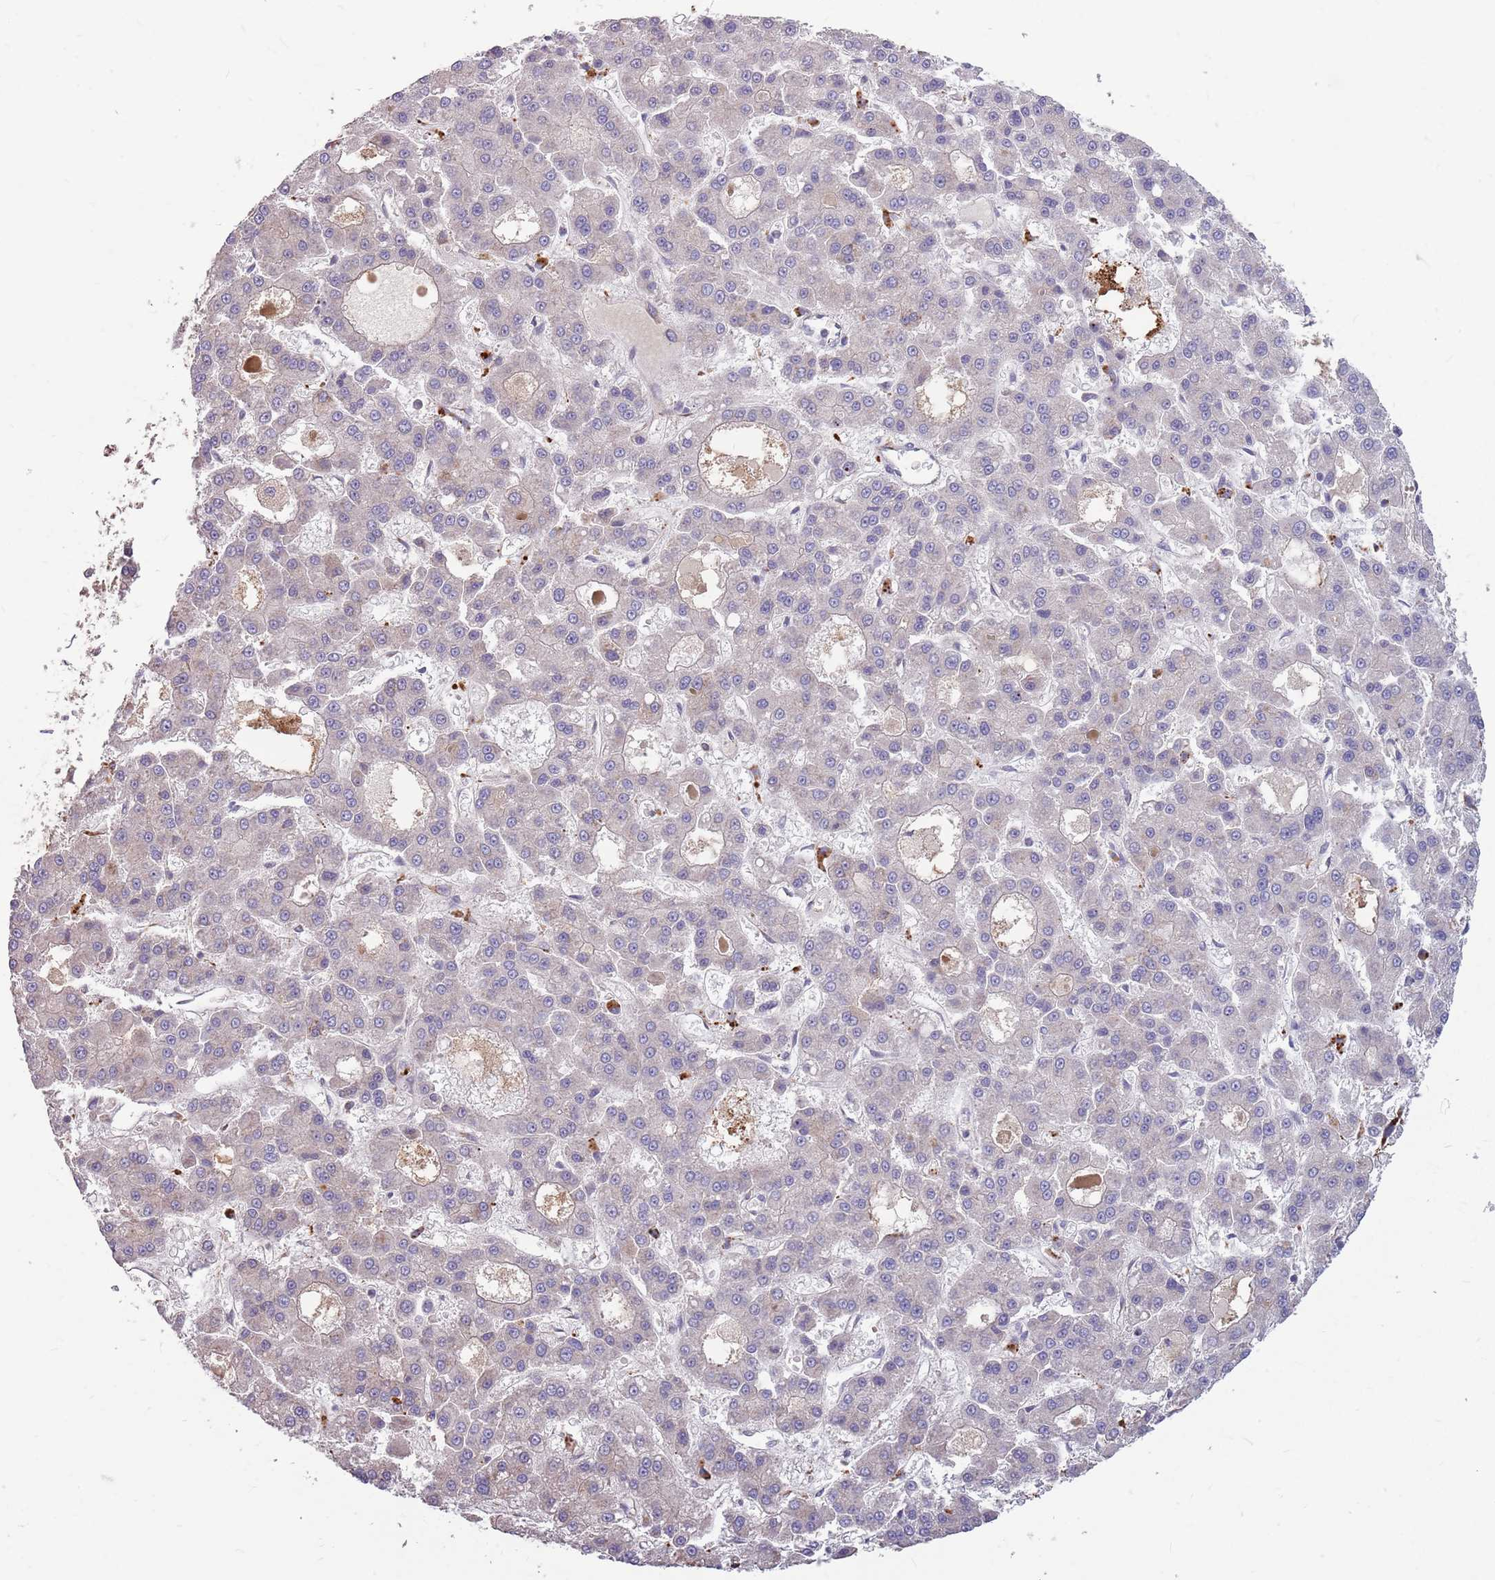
{"staining": {"intensity": "negative", "quantity": "none", "location": "none"}, "tissue": "liver cancer", "cell_type": "Tumor cells", "image_type": "cancer", "snomed": [{"axis": "morphology", "description": "Carcinoma, Hepatocellular, NOS"}, {"axis": "topography", "description": "Liver"}], "caption": "This is an IHC histopathology image of human liver cancer (hepatocellular carcinoma). There is no staining in tumor cells.", "gene": "PPP1R27", "patient": {"sex": "male", "age": 70}}